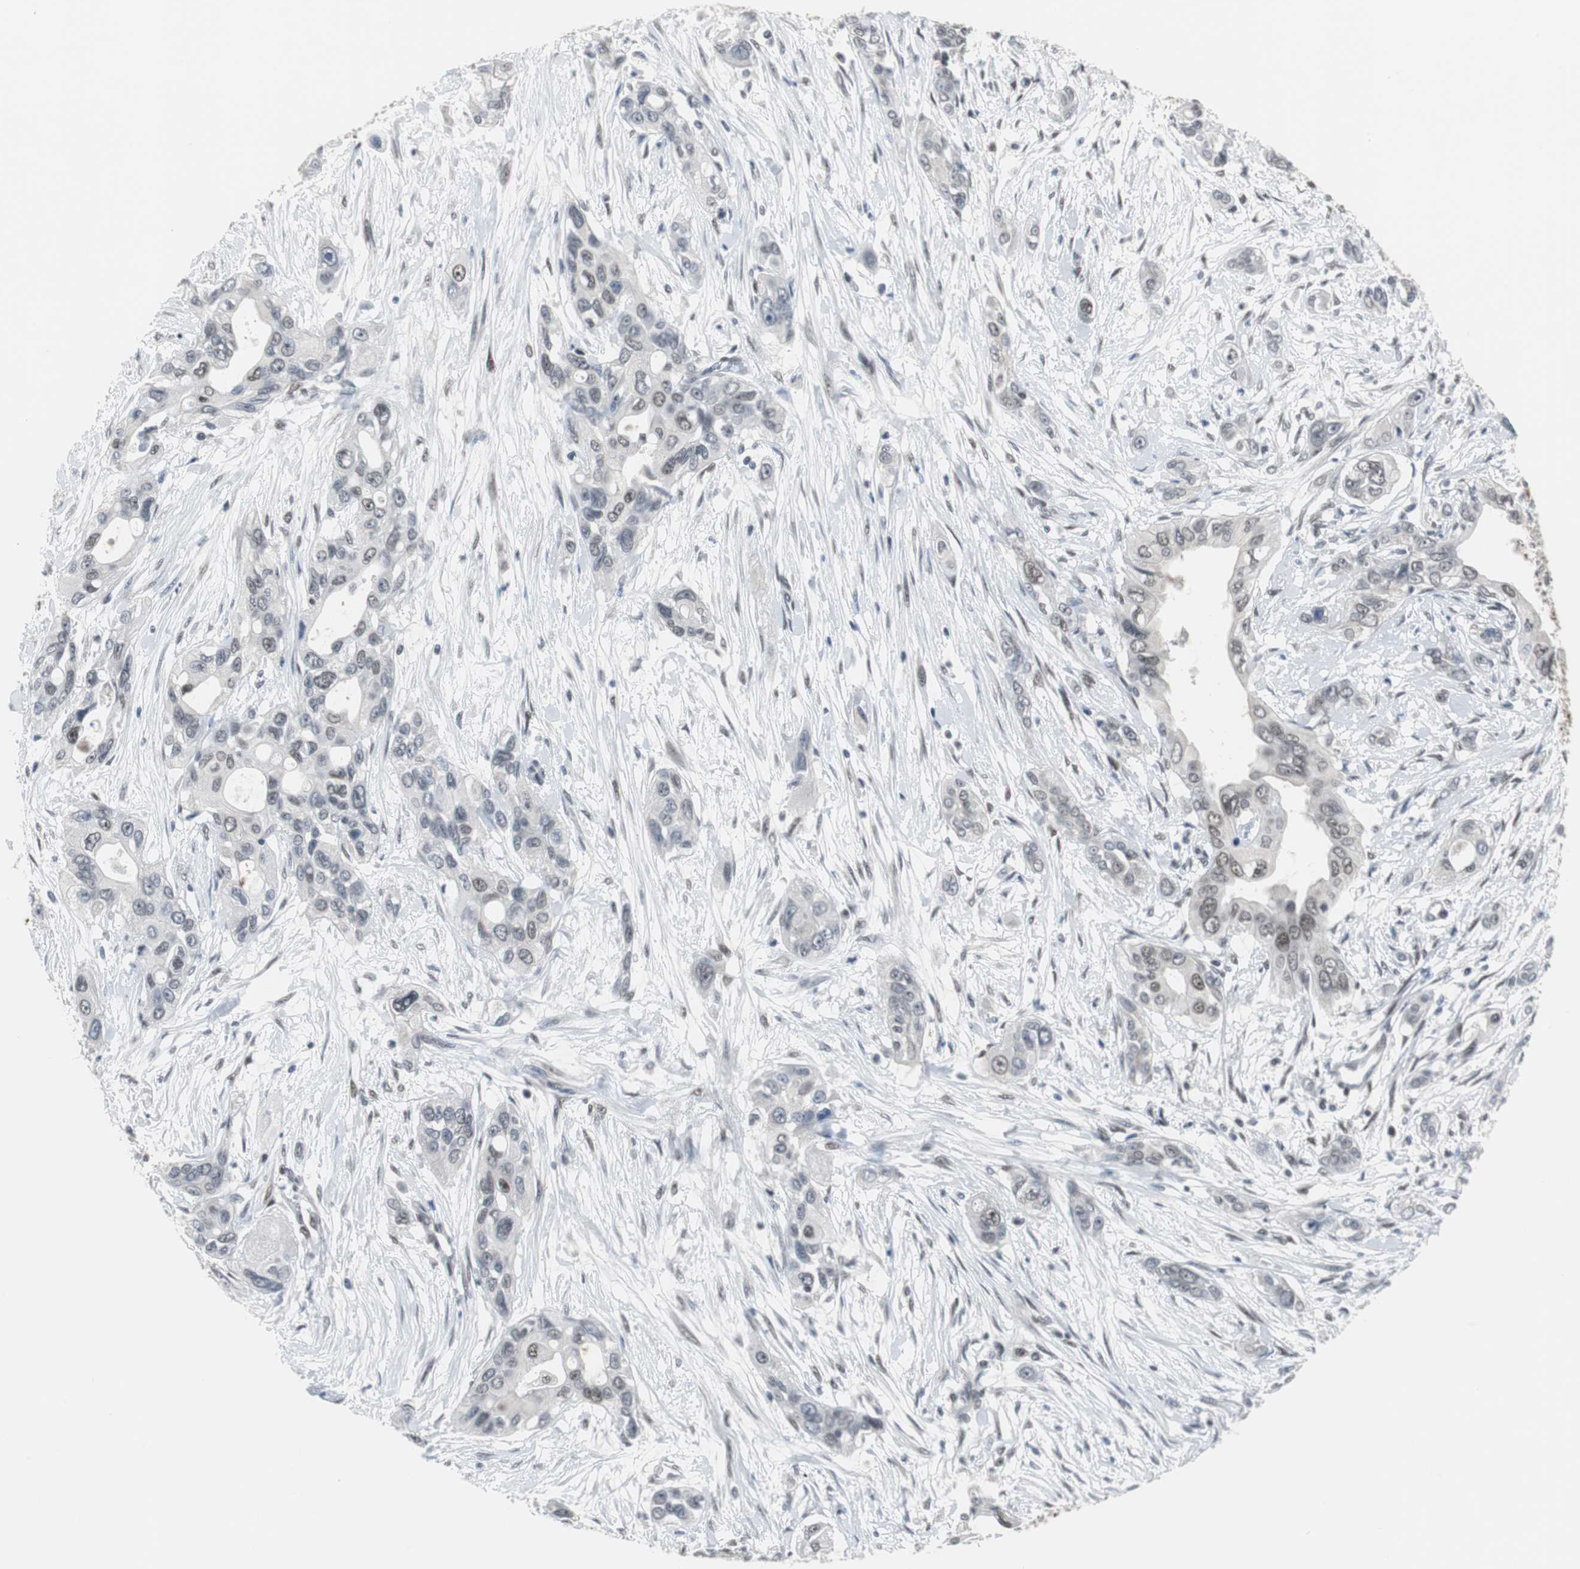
{"staining": {"intensity": "negative", "quantity": "none", "location": "none"}, "tissue": "pancreatic cancer", "cell_type": "Tumor cells", "image_type": "cancer", "snomed": [{"axis": "morphology", "description": "Adenocarcinoma, NOS"}, {"axis": "topography", "description": "Pancreas"}], "caption": "Histopathology image shows no protein staining in tumor cells of pancreatic cancer tissue.", "gene": "ZHX2", "patient": {"sex": "female", "age": 60}}